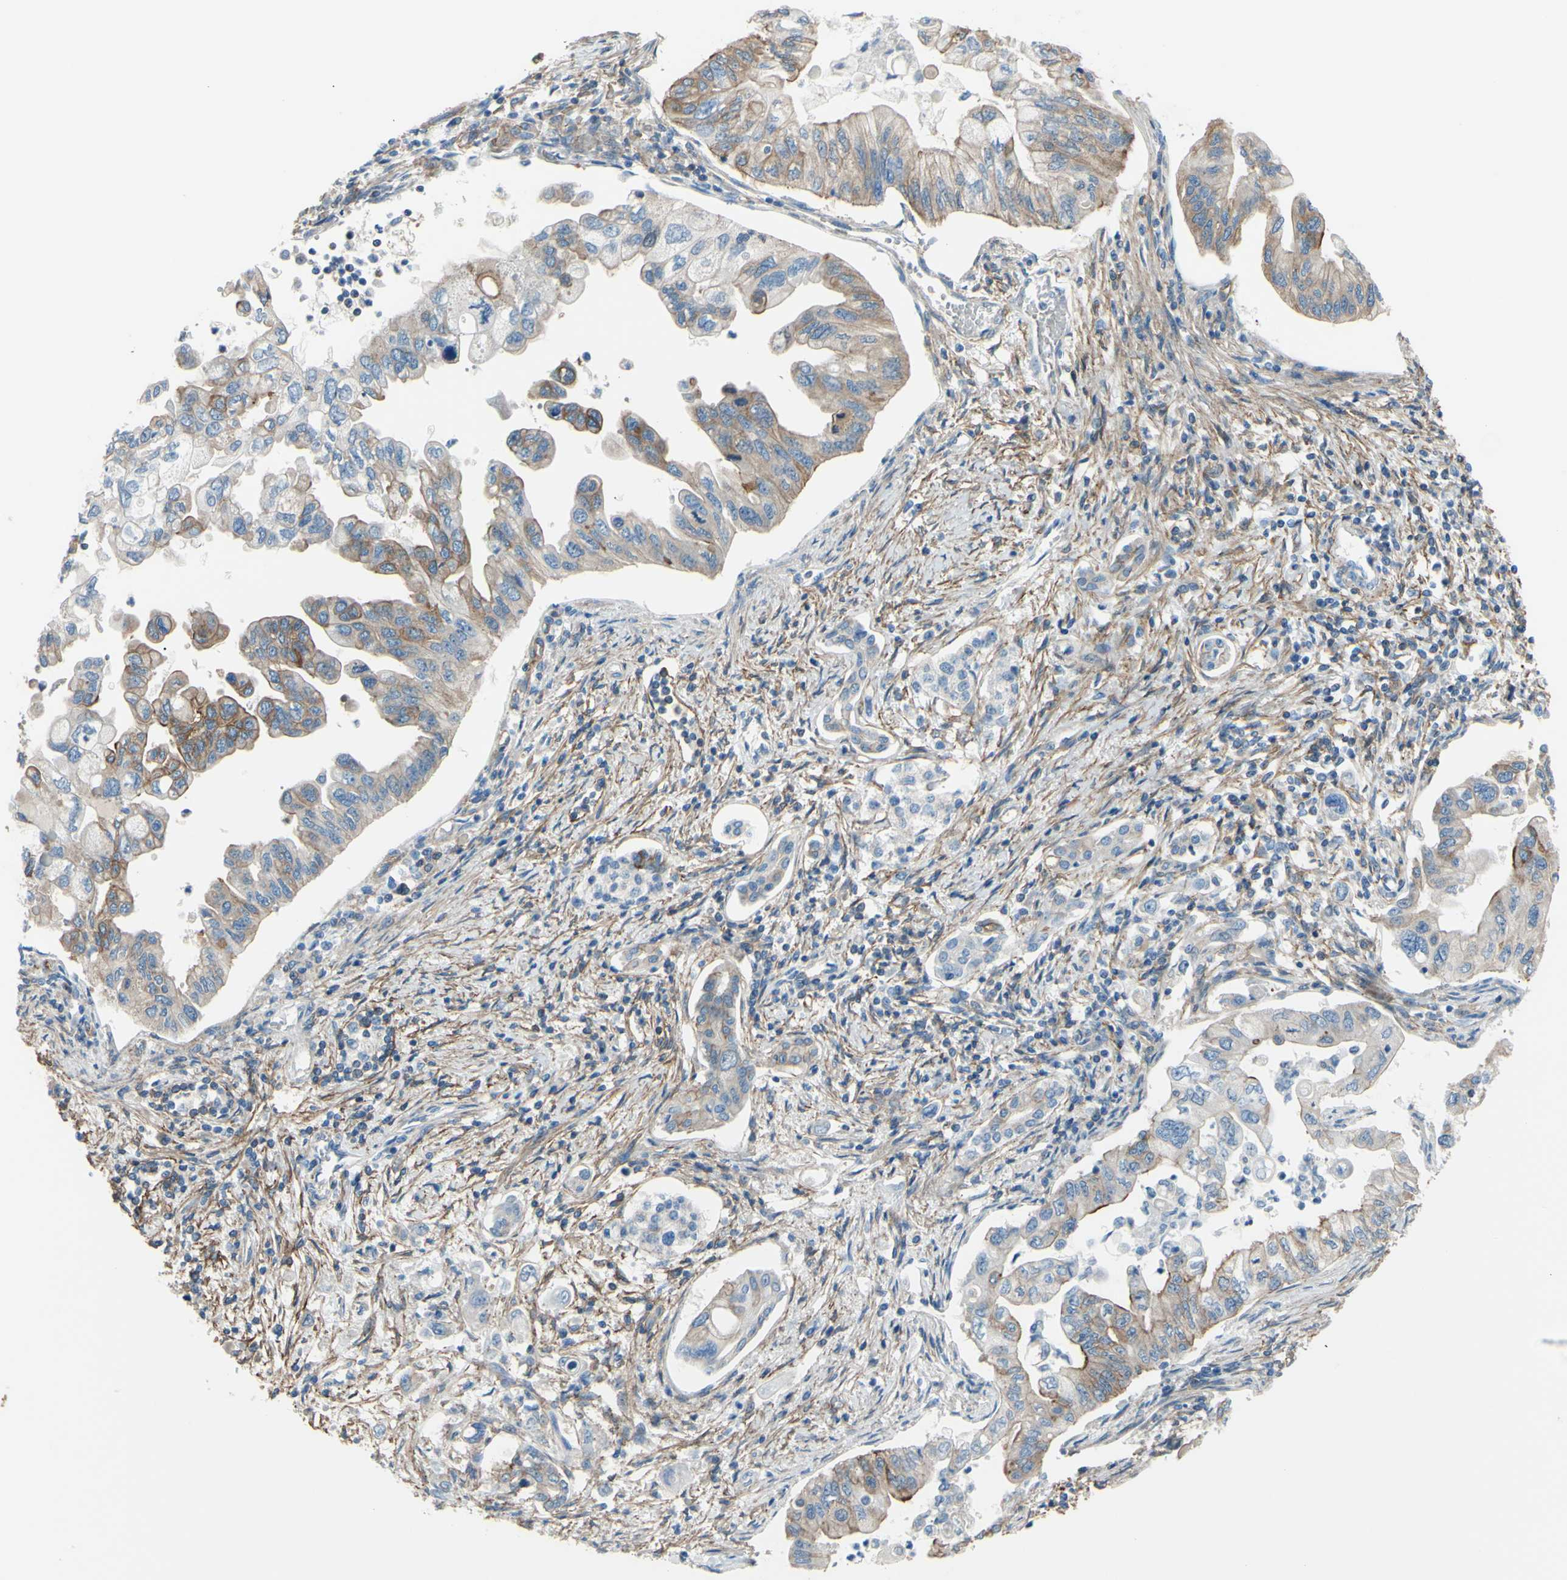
{"staining": {"intensity": "weak", "quantity": ">75%", "location": "cytoplasmic/membranous"}, "tissue": "pancreatic cancer", "cell_type": "Tumor cells", "image_type": "cancer", "snomed": [{"axis": "morphology", "description": "Normal tissue, NOS"}, {"axis": "topography", "description": "Pancreas"}], "caption": "DAB immunohistochemical staining of human pancreatic cancer displays weak cytoplasmic/membranous protein expression in about >75% of tumor cells.", "gene": "ADD1", "patient": {"sex": "male", "age": 42}}